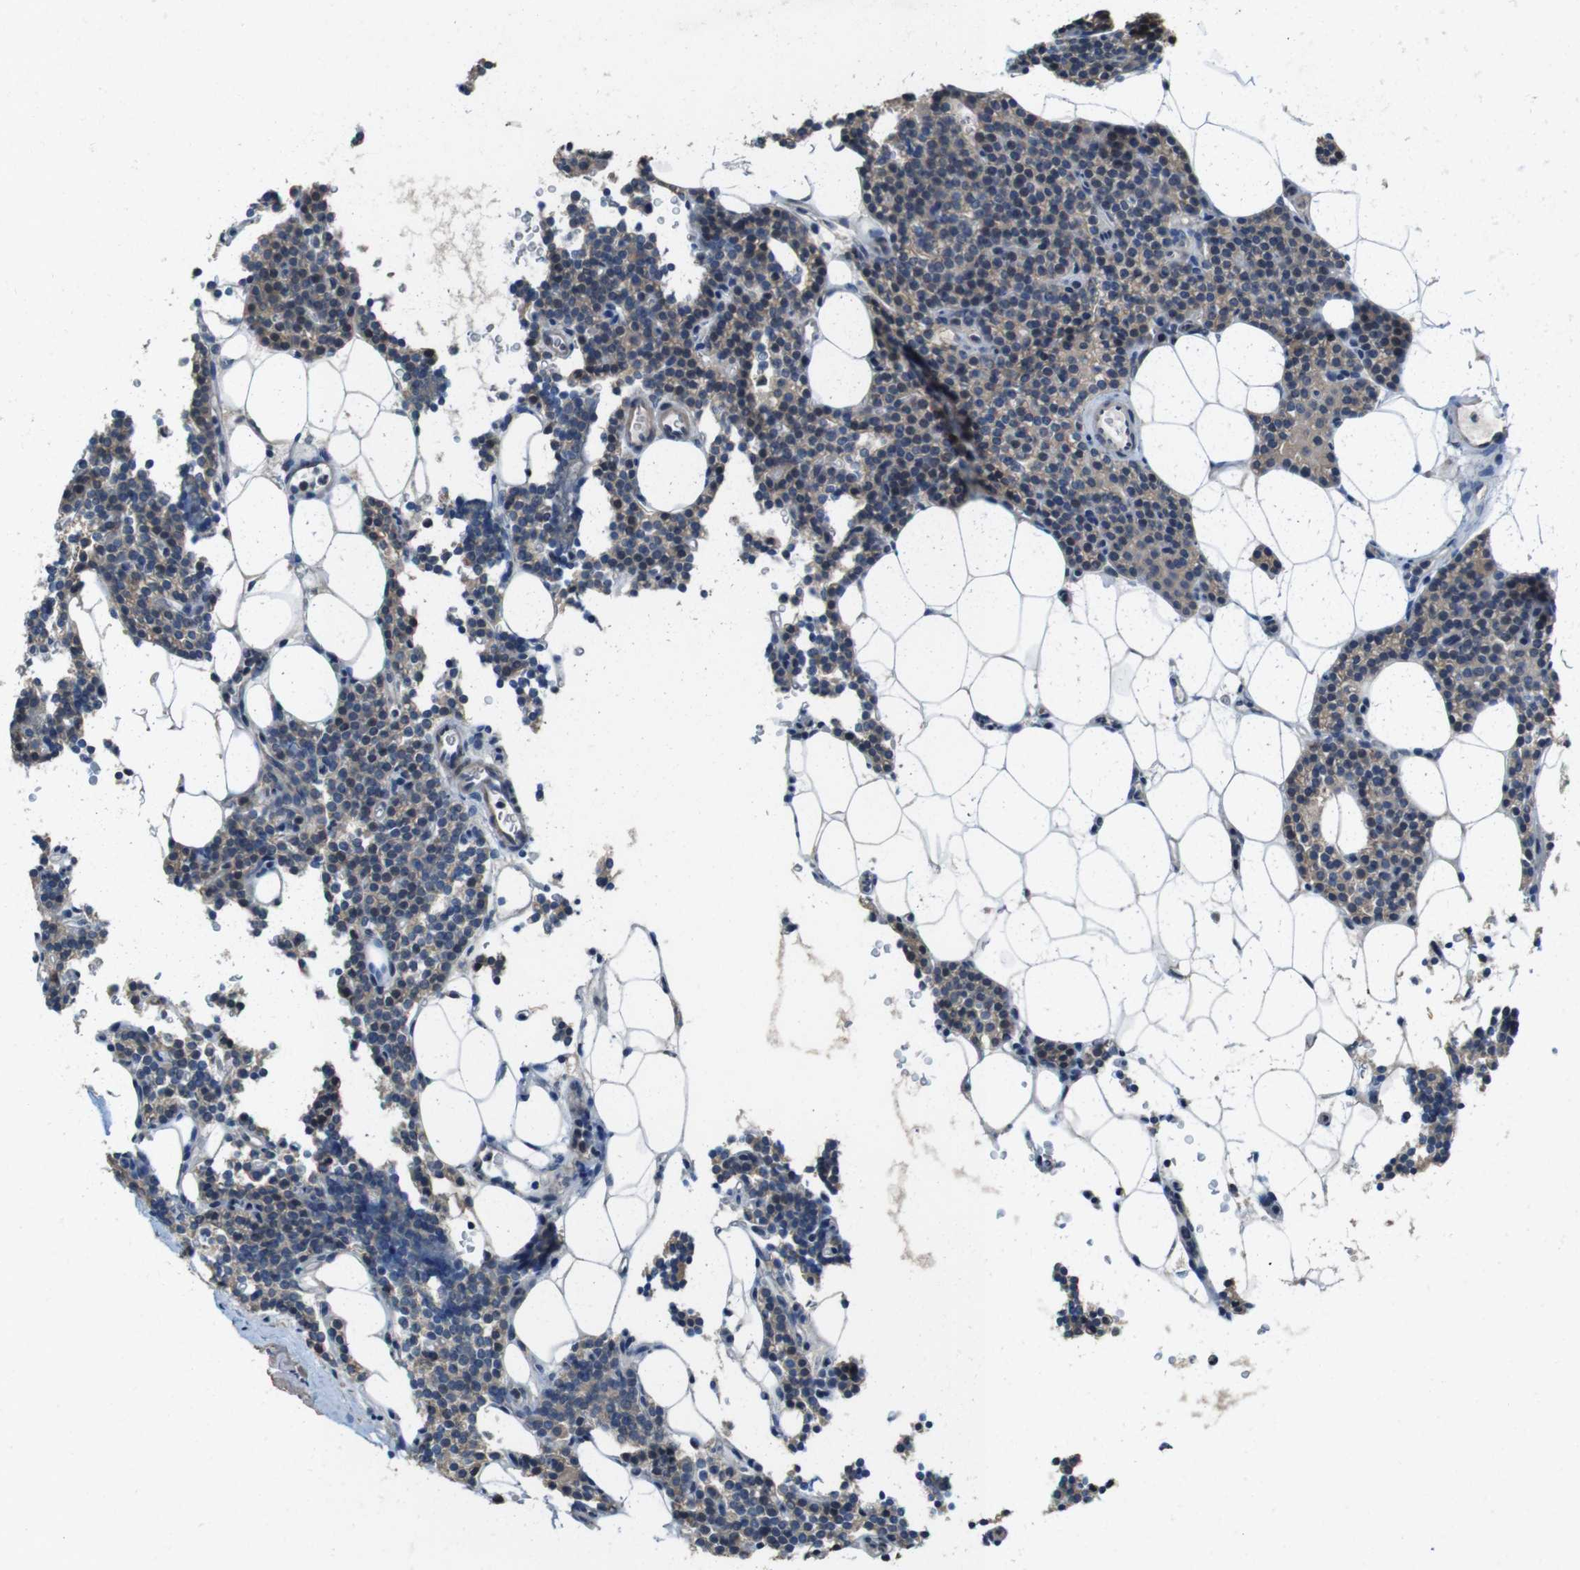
{"staining": {"intensity": "moderate", "quantity": ">75%", "location": "cytoplasmic/membranous"}, "tissue": "parathyroid gland", "cell_type": "Glandular cells", "image_type": "normal", "snomed": [{"axis": "morphology", "description": "Normal tissue, NOS"}, {"axis": "morphology", "description": "Adenoma, NOS"}, {"axis": "topography", "description": "Parathyroid gland"}], "caption": "Moderate cytoplasmic/membranous positivity is appreciated in approximately >75% of glandular cells in normal parathyroid gland. (IHC, brightfield microscopy, high magnification).", "gene": "CDC34", "patient": {"sex": "female", "age": 51}}